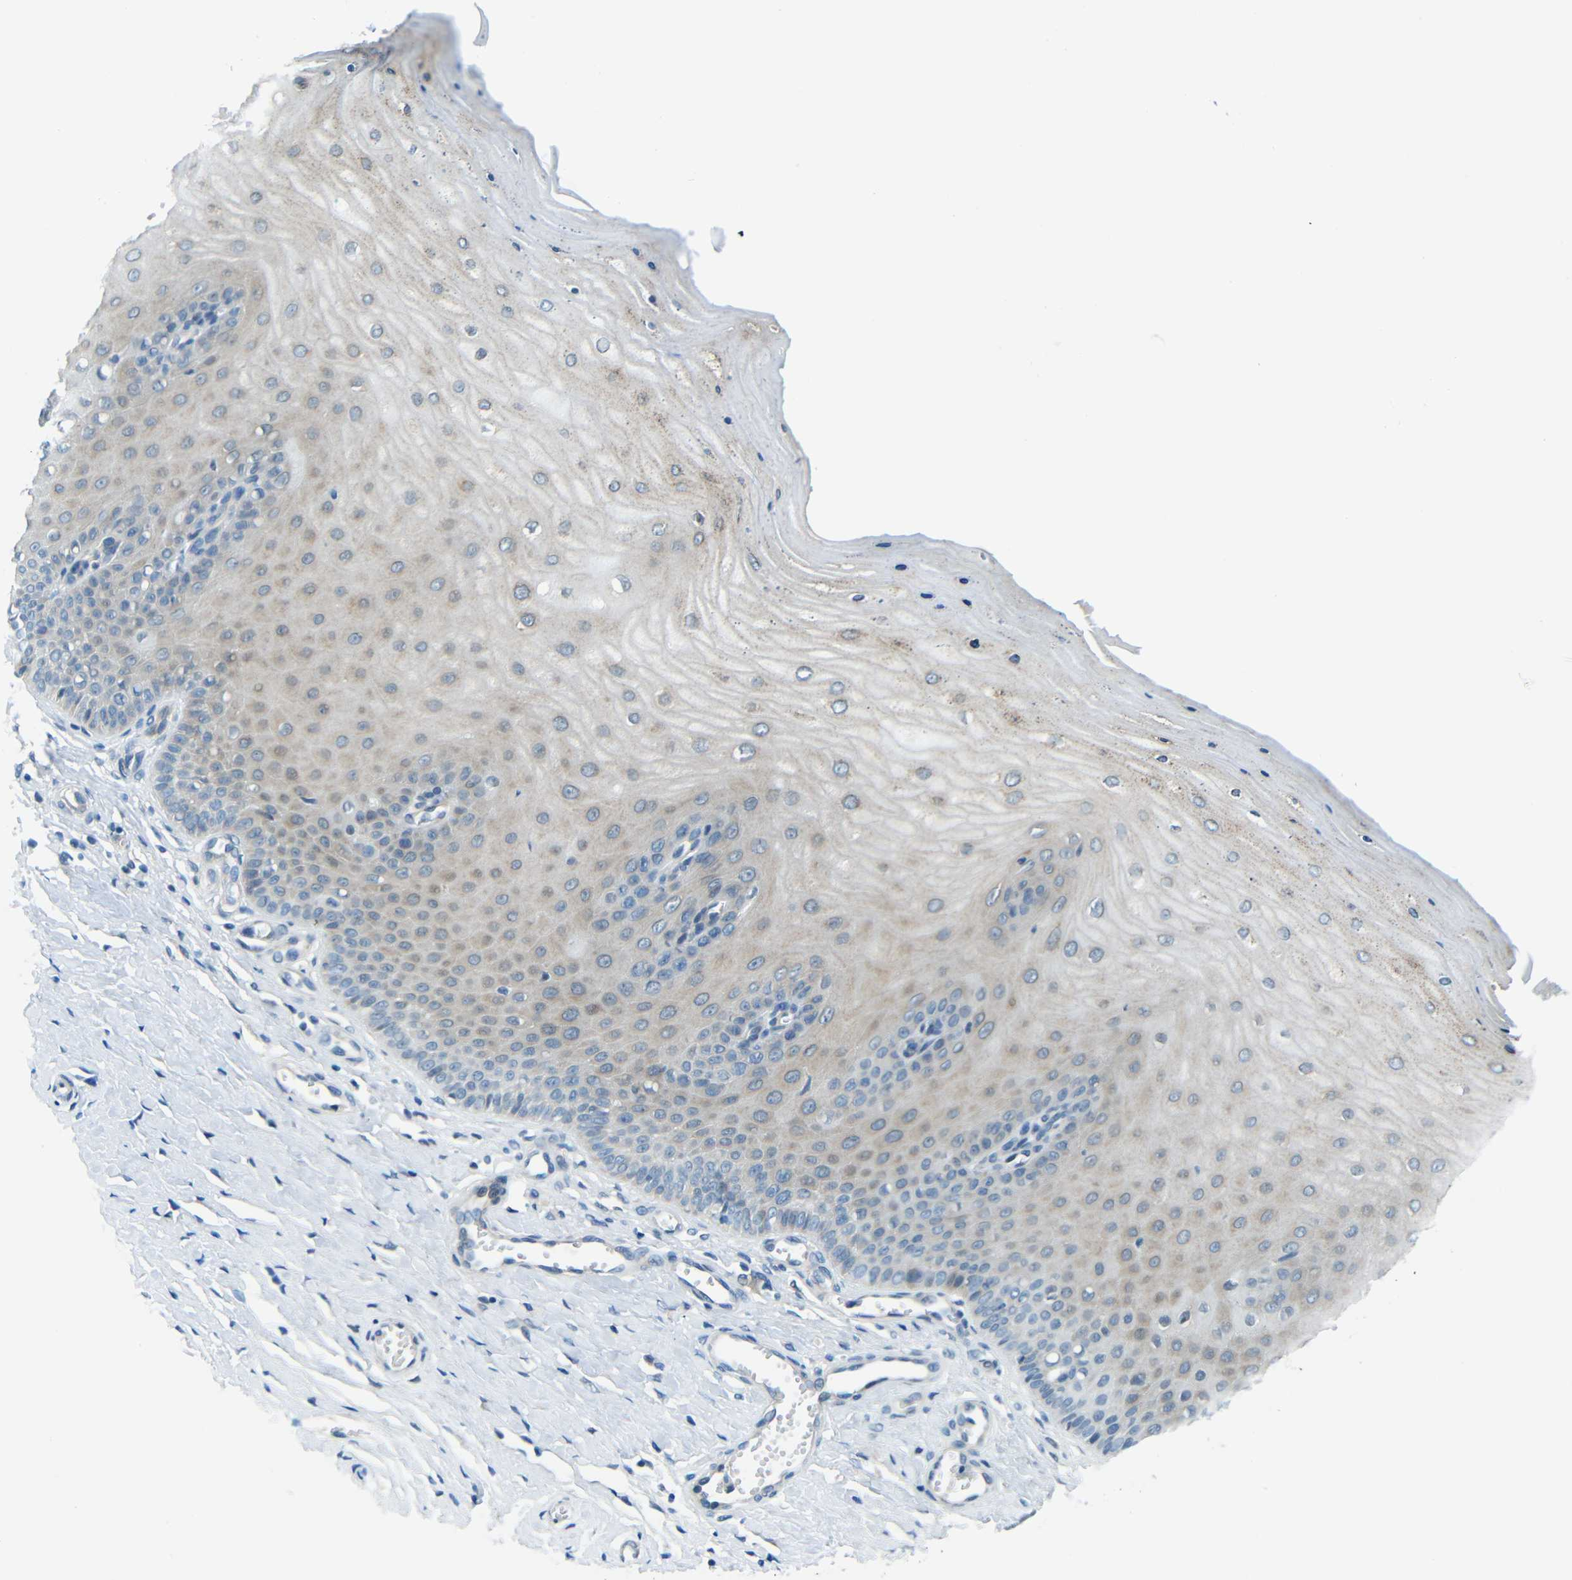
{"staining": {"intensity": "weak", "quantity": "25%-75%", "location": "cytoplasmic/membranous"}, "tissue": "cervix", "cell_type": "Glandular cells", "image_type": "normal", "snomed": [{"axis": "morphology", "description": "Normal tissue, NOS"}, {"axis": "topography", "description": "Cervix"}], "caption": "IHC photomicrograph of benign cervix stained for a protein (brown), which exhibits low levels of weak cytoplasmic/membranous expression in about 25%-75% of glandular cells.", "gene": "ANKRD22", "patient": {"sex": "female", "age": 55}}